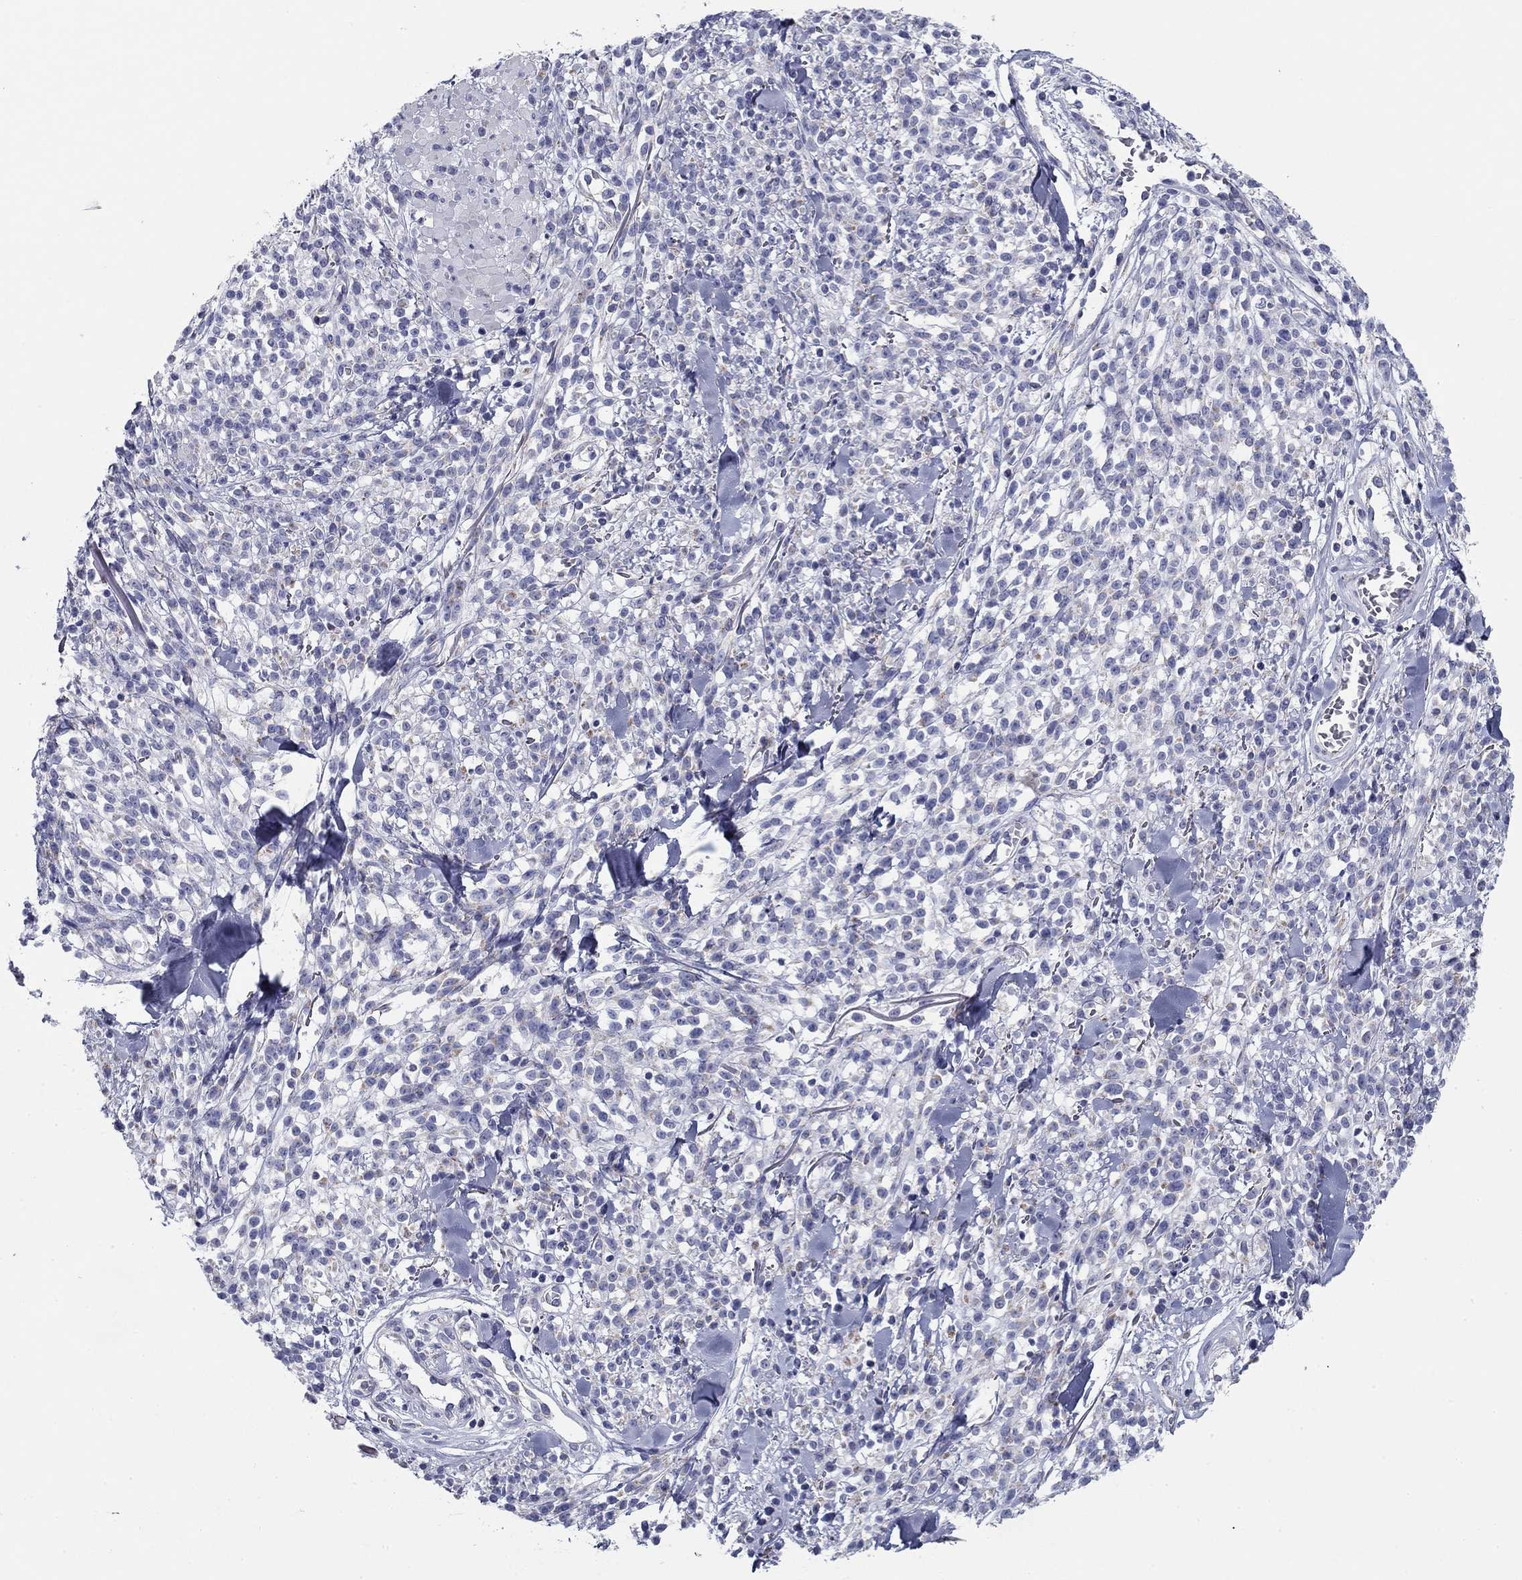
{"staining": {"intensity": "negative", "quantity": "none", "location": "none"}, "tissue": "melanoma", "cell_type": "Tumor cells", "image_type": "cancer", "snomed": [{"axis": "morphology", "description": "Malignant melanoma, NOS"}, {"axis": "topography", "description": "Skin"}, {"axis": "topography", "description": "Skin of trunk"}], "caption": "High power microscopy image of an immunohistochemistry micrograph of malignant melanoma, revealing no significant staining in tumor cells. (Stains: DAB immunohistochemistry with hematoxylin counter stain, Microscopy: brightfield microscopy at high magnification).", "gene": "ZP2", "patient": {"sex": "male", "age": 74}}